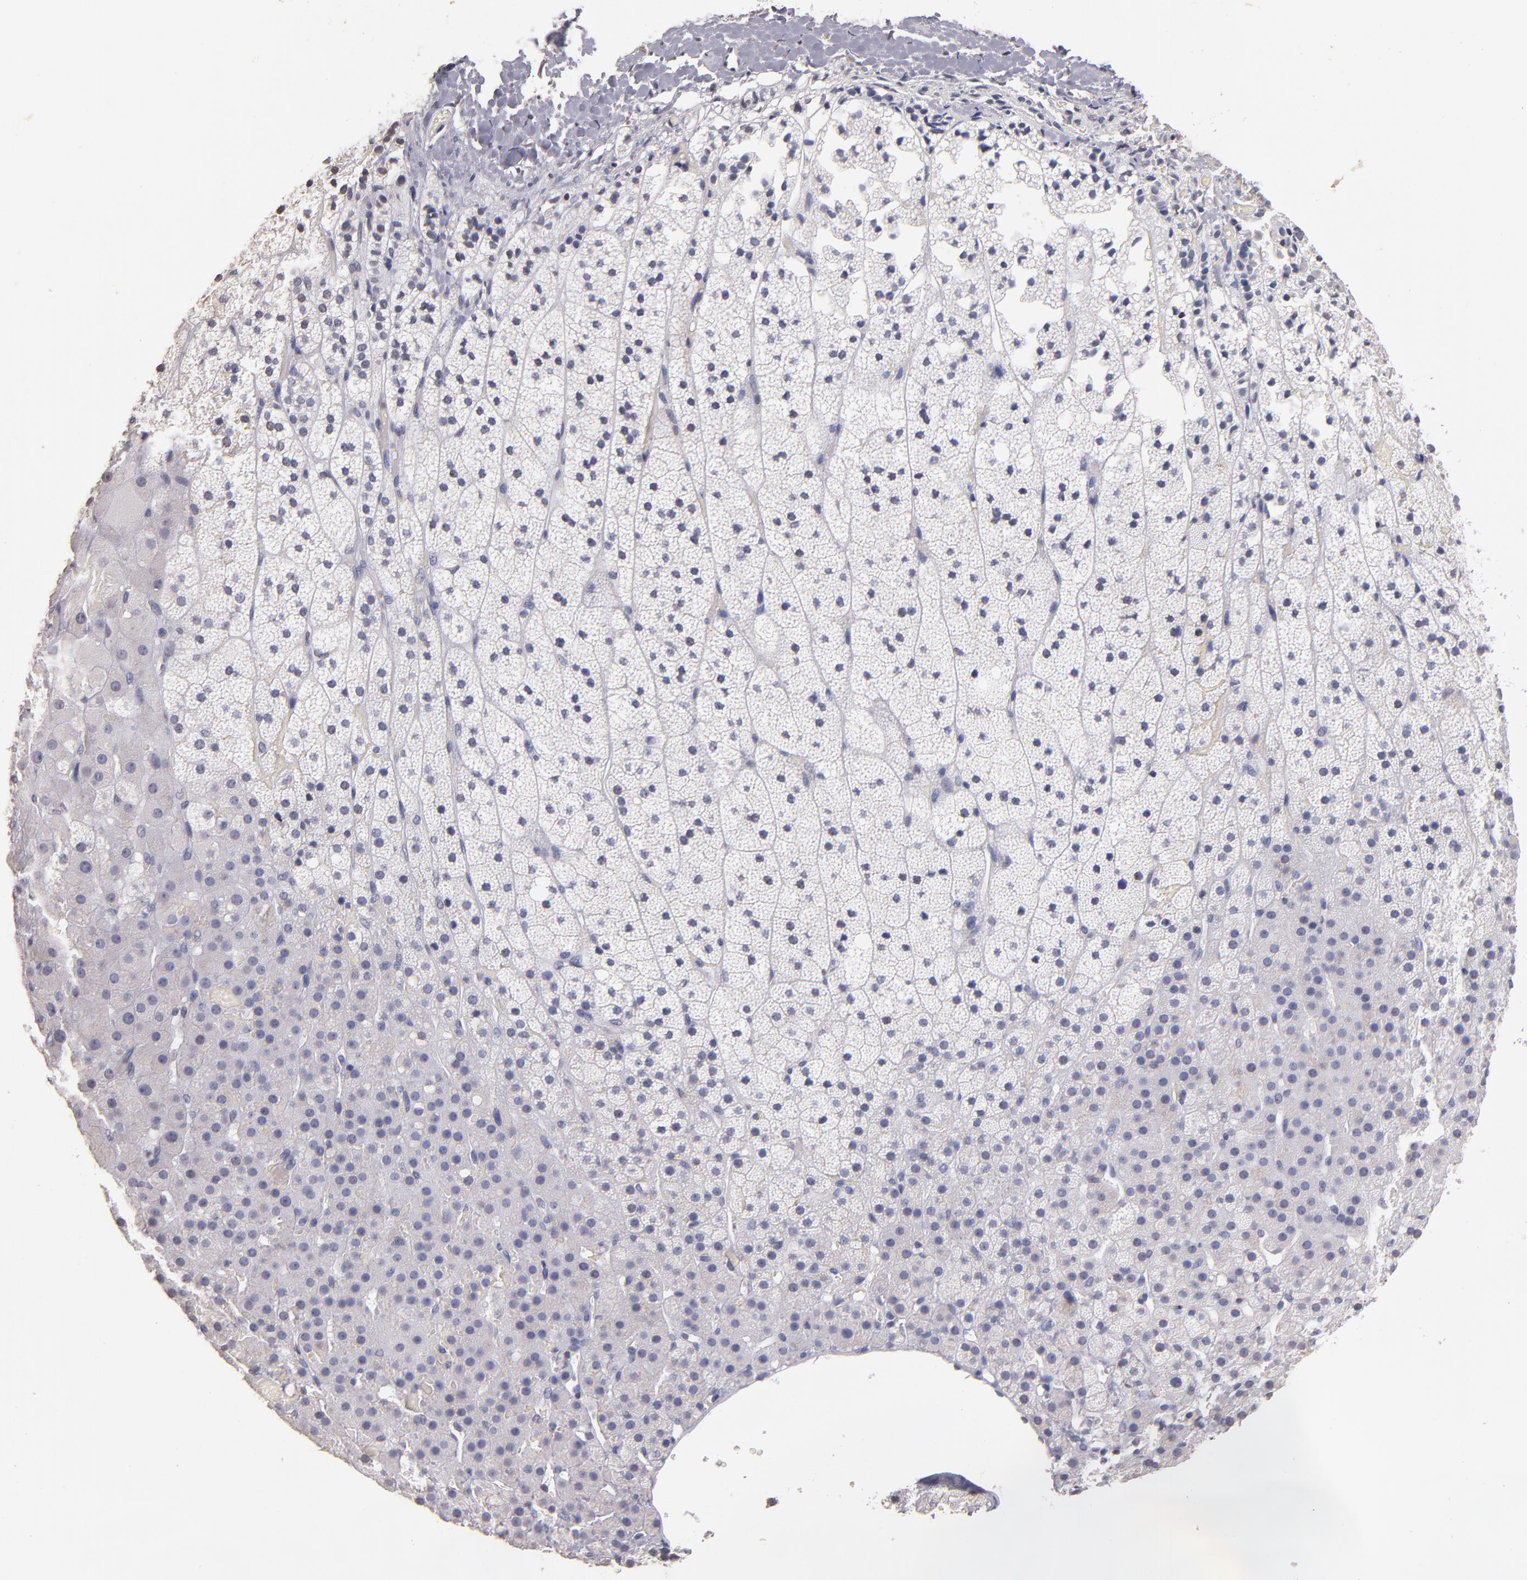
{"staining": {"intensity": "negative", "quantity": "none", "location": "none"}, "tissue": "adrenal gland", "cell_type": "Glandular cells", "image_type": "normal", "snomed": [{"axis": "morphology", "description": "Normal tissue, NOS"}, {"axis": "topography", "description": "Adrenal gland"}], "caption": "This is an immunohistochemistry (IHC) photomicrograph of benign adrenal gland. There is no staining in glandular cells.", "gene": "SOX10", "patient": {"sex": "male", "age": 35}}